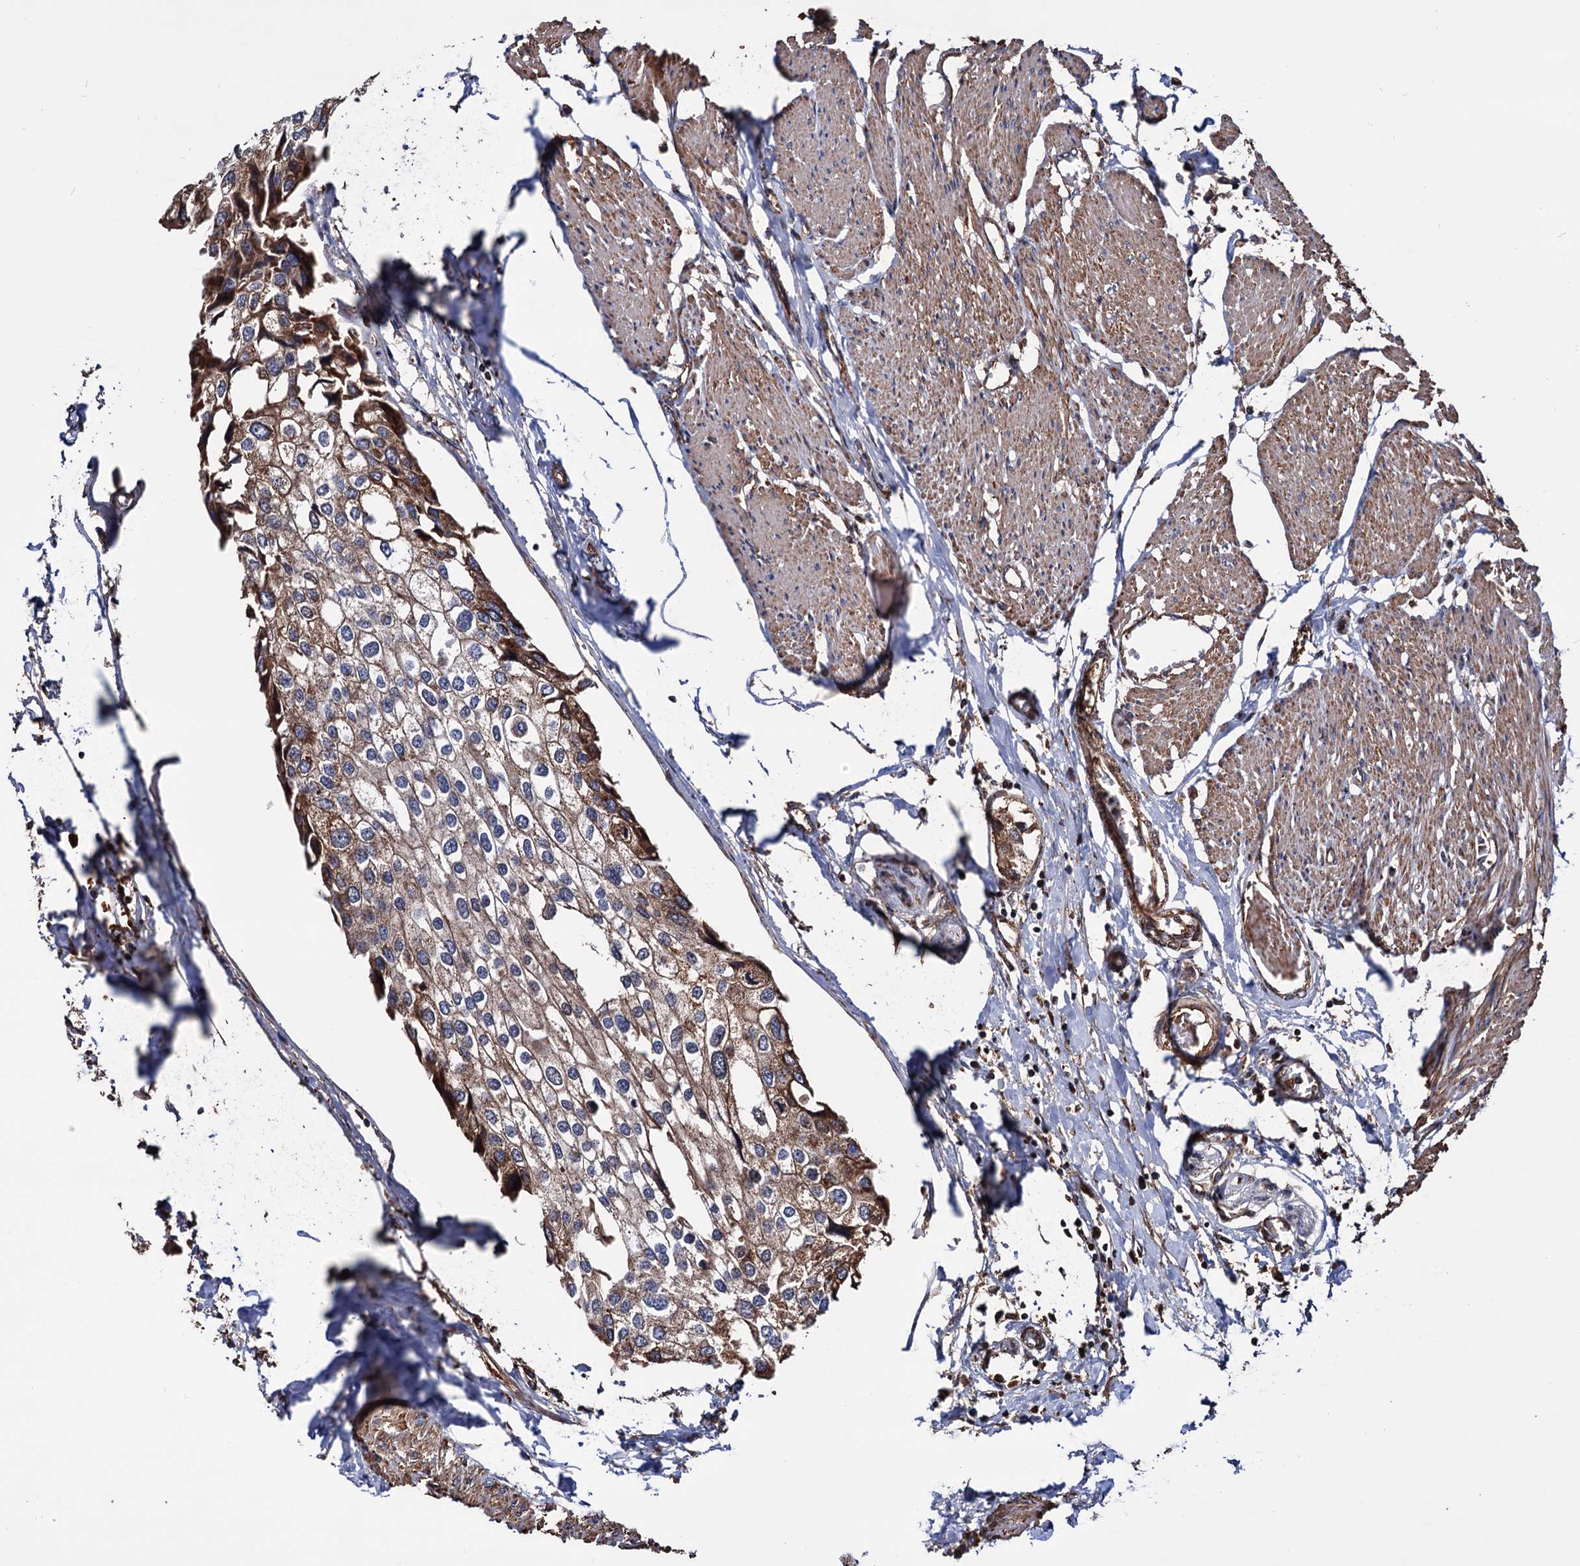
{"staining": {"intensity": "moderate", "quantity": ">75%", "location": "cytoplasmic/membranous"}, "tissue": "urothelial cancer", "cell_type": "Tumor cells", "image_type": "cancer", "snomed": [{"axis": "morphology", "description": "Urothelial carcinoma, High grade"}, {"axis": "topography", "description": "Urinary bladder"}], "caption": "DAB (3,3'-diaminobenzidine) immunohistochemical staining of urothelial carcinoma (high-grade) displays moderate cytoplasmic/membranous protein positivity in approximately >75% of tumor cells.", "gene": "MRPL42", "patient": {"sex": "male", "age": 64}}